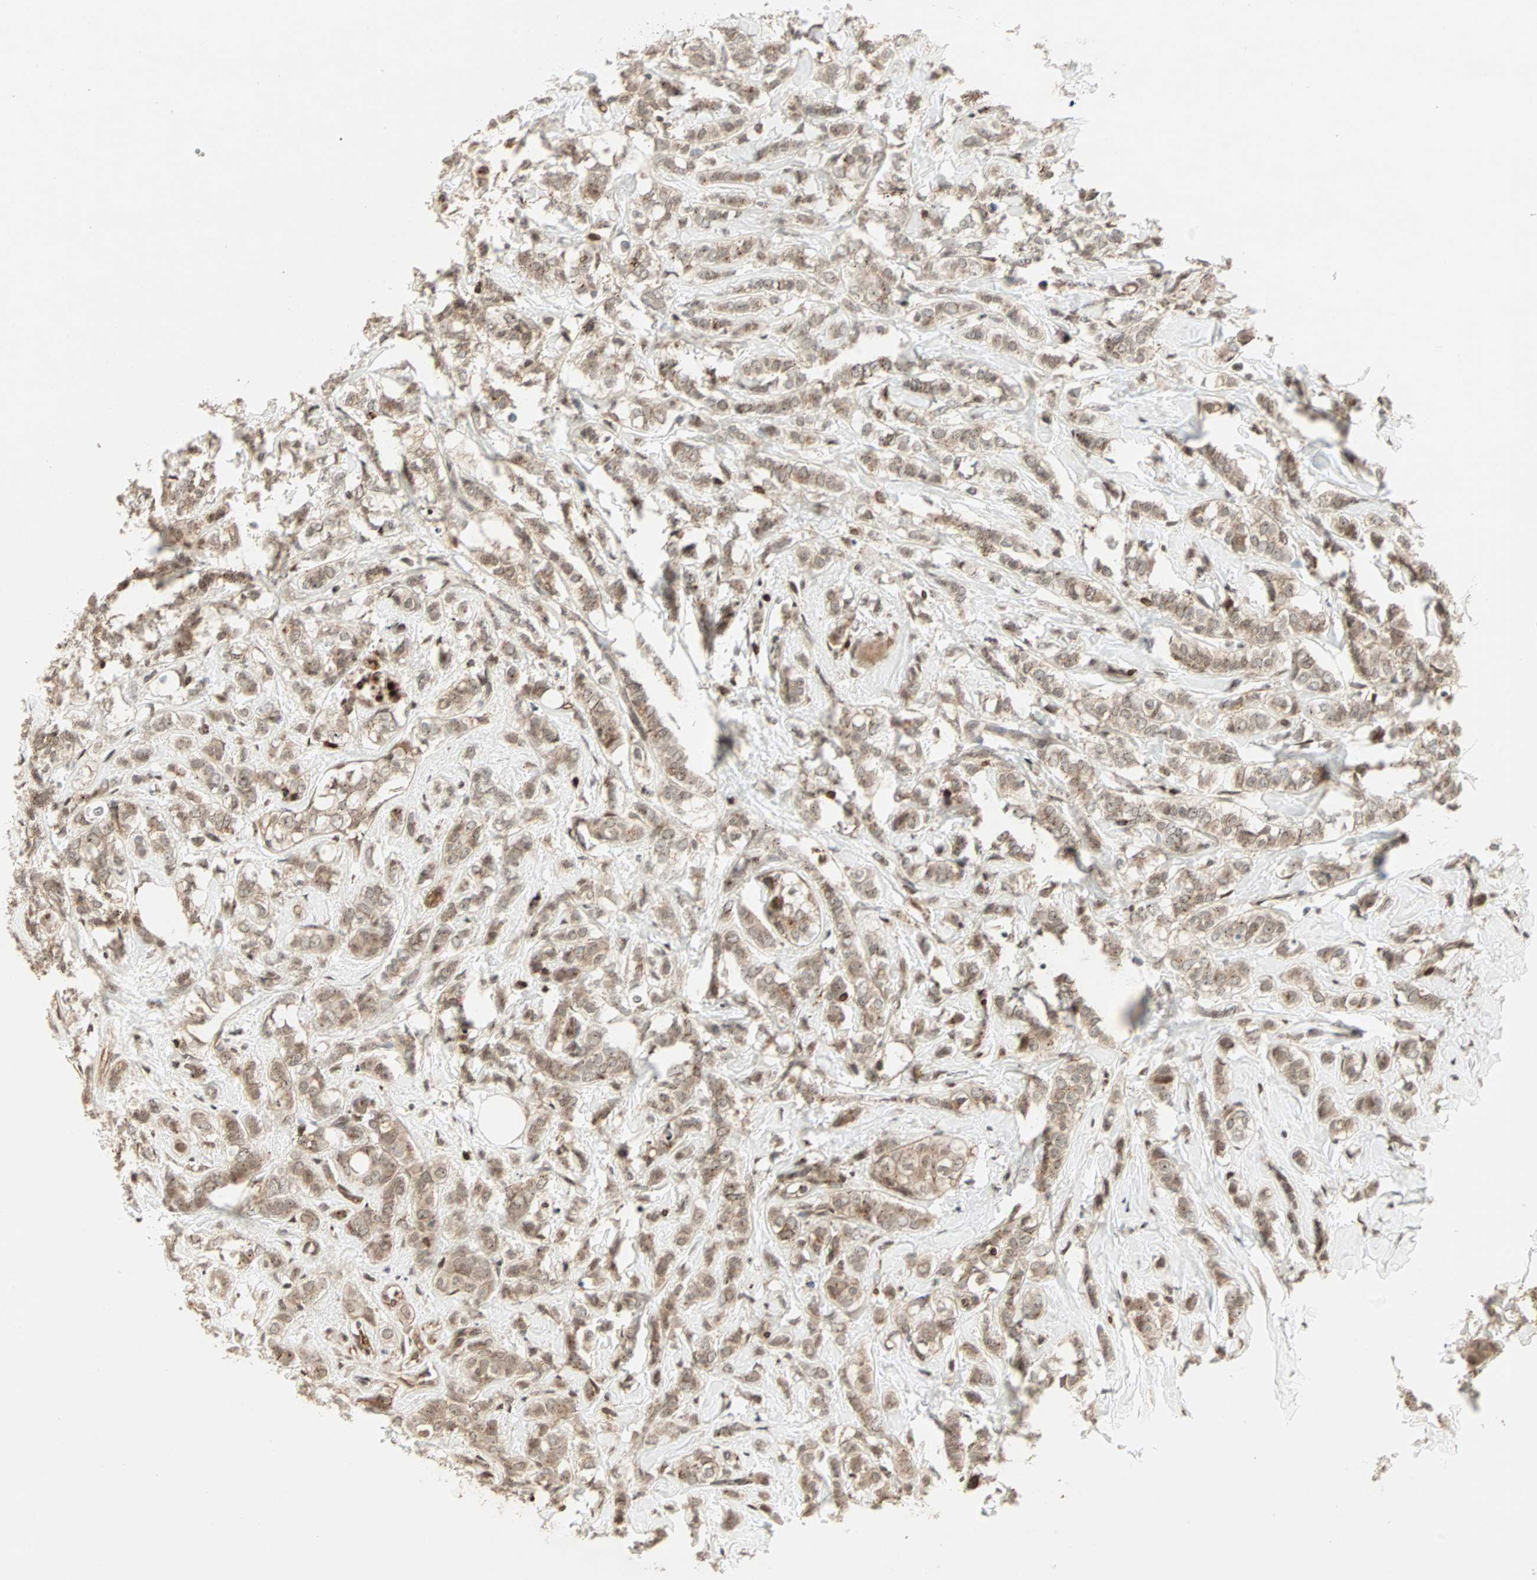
{"staining": {"intensity": "moderate", "quantity": ">75%", "location": "cytoplasmic/membranous,nuclear"}, "tissue": "breast cancer", "cell_type": "Tumor cells", "image_type": "cancer", "snomed": [{"axis": "morphology", "description": "Lobular carcinoma"}, {"axis": "topography", "description": "Breast"}], "caption": "IHC micrograph of neoplastic tissue: breast lobular carcinoma stained using IHC demonstrates medium levels of moderate protein expression localized specifically in the cytoplasmic/membranous and nuclear of tumor cells, appearing as a cytoplasmic/membranous and nuclear brown color.", "gene": "ZBED9", "patient": {"sex": "female", "age": 60}}